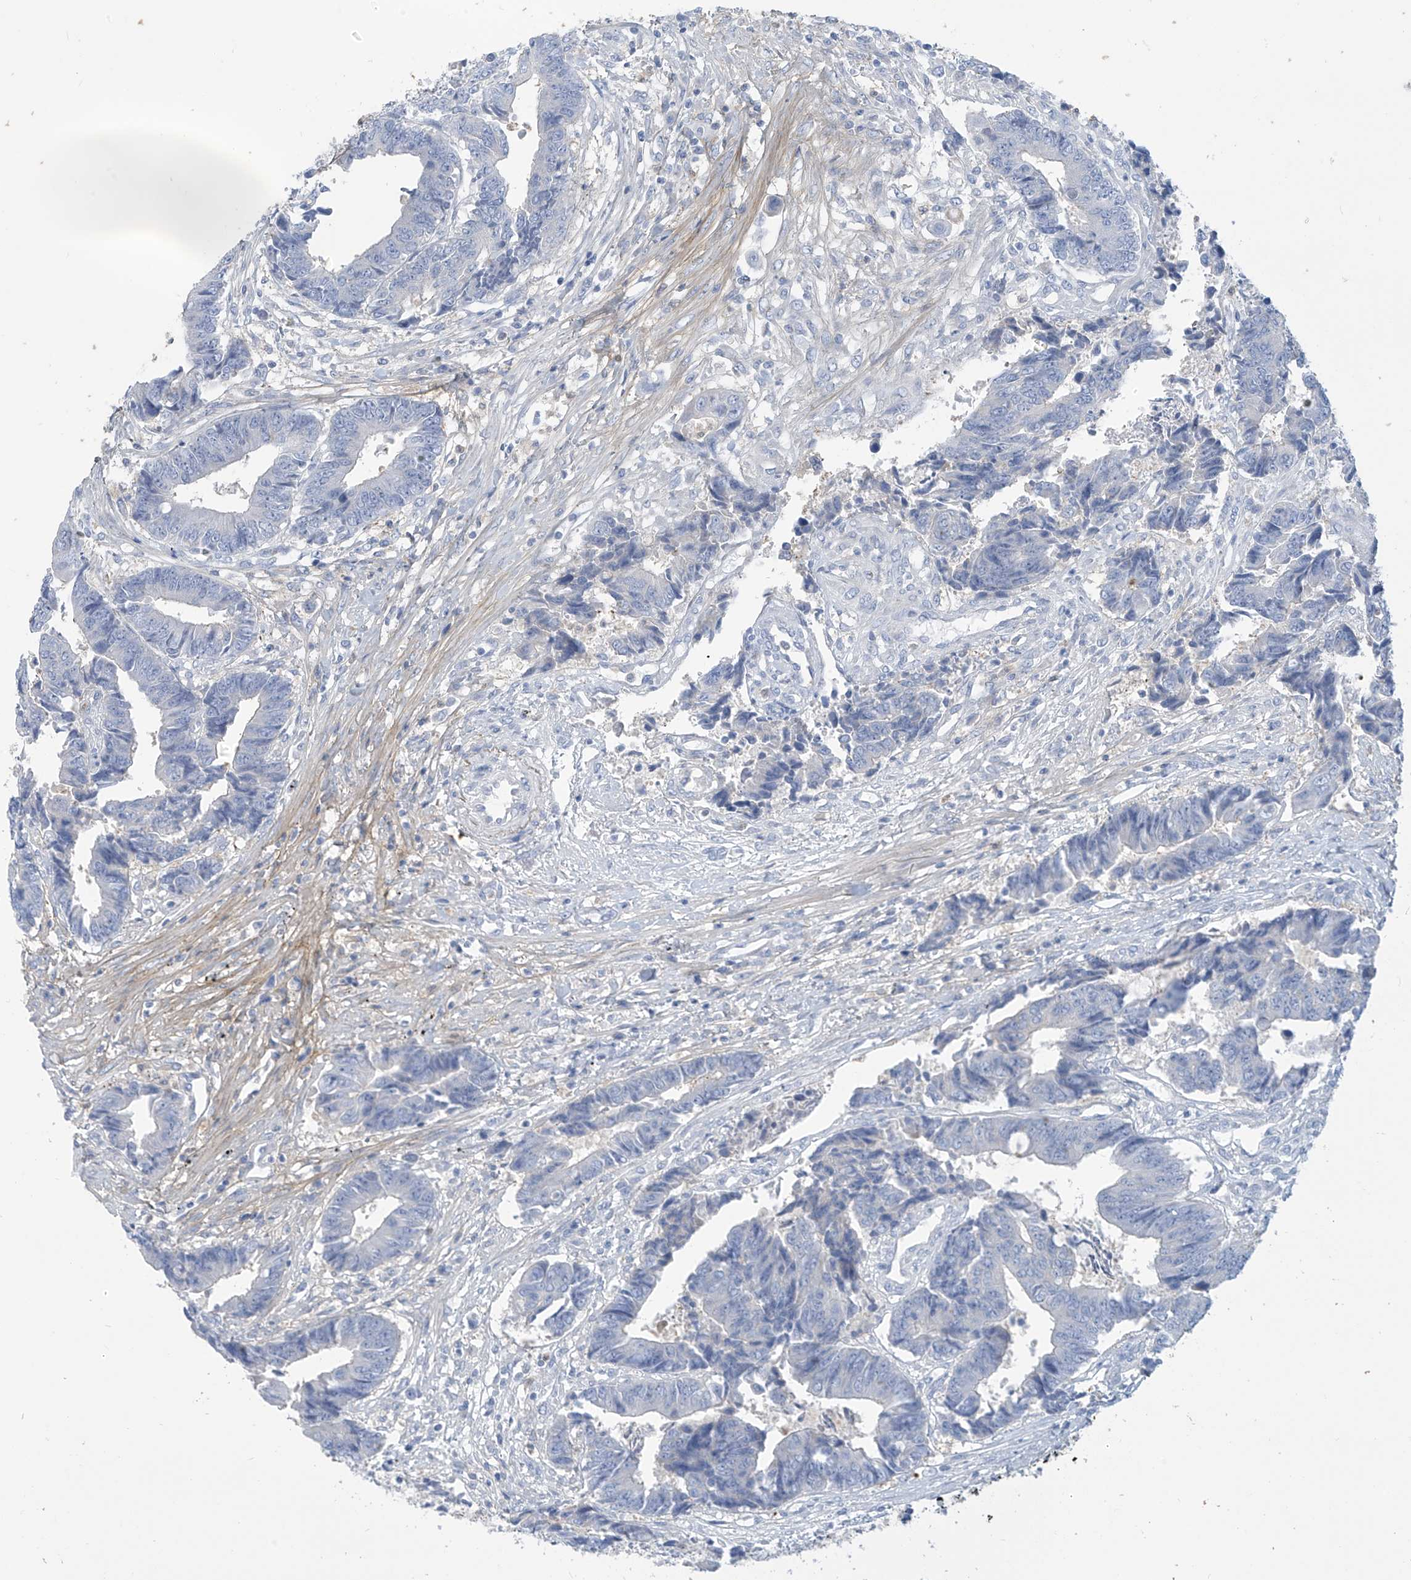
{"staining": {"intensity": "negative", "quantity": "none", "location": "none"}, "tissue": "colorectal cancer", "cell_type": "Tumor cells", "image_type": "cancer", "snomed": [{"axis": "morphology", "description": "Adenocarcinoma, NOS"}, {"axis": "topography", "description": "Rectum"}], "caption": "Immunohistochemistry of colorectal adenocarcinoma shows no positivity in tumor cells.", "gene": "FABP2", "patient": {"sex": "male", "age": 84}}